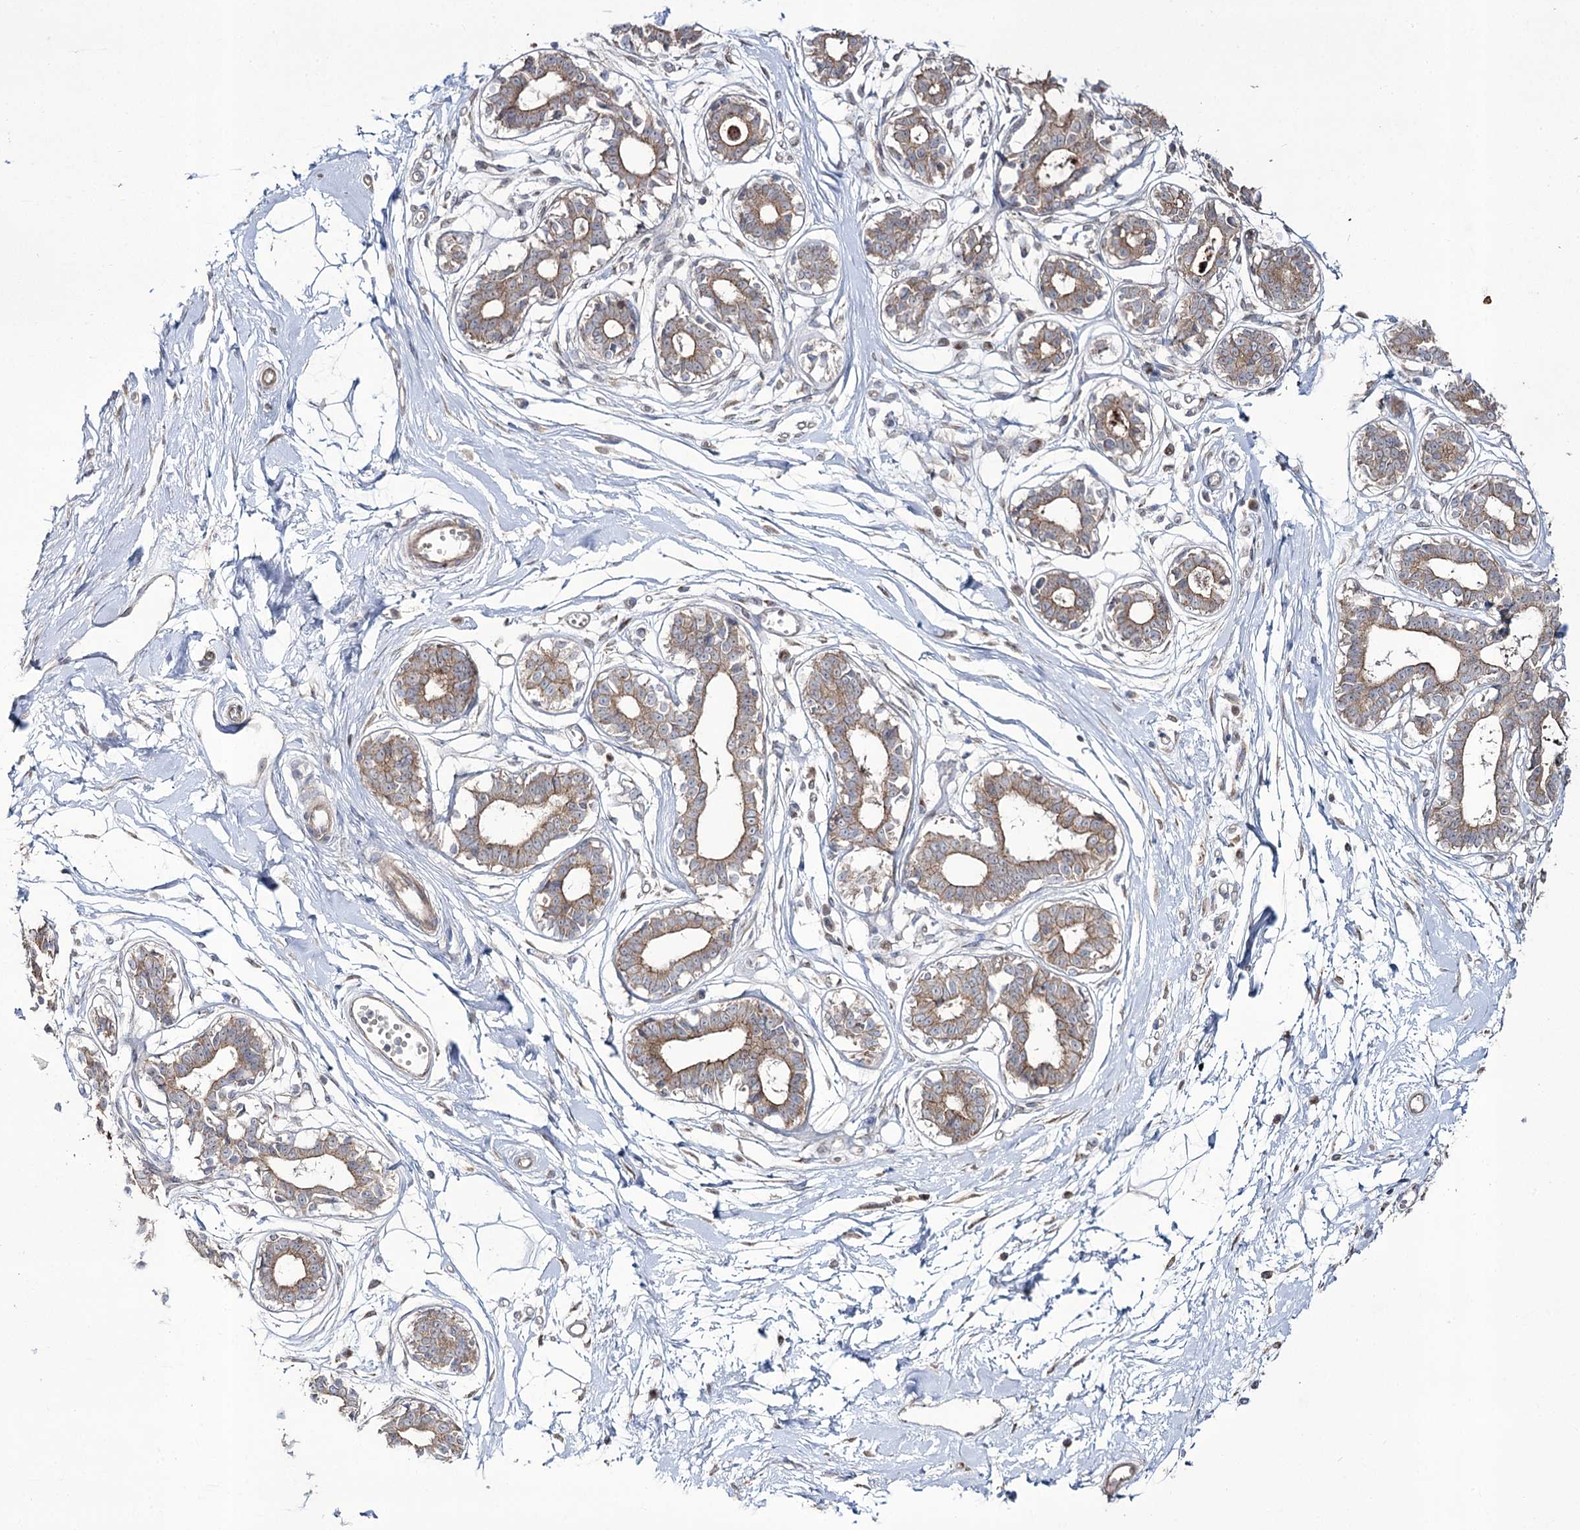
{"staining": {"intensity": "negative", "quantity": "none", "location": "none"}, "tissue": "breast", "cell_type": "Adipocytes", "image_type": "normal", "snomed": [{"axis": "morphology", "description": "Normal tissue, NOS"}, {"axis": "topography", "description": "Breast"}], "caption": "DAB immunohistochemical staining of unremarkable breast exhibits no significant expression in adipocytes.", "gene": "REXO2", "patient": {"sex": "female", "age": 45}}